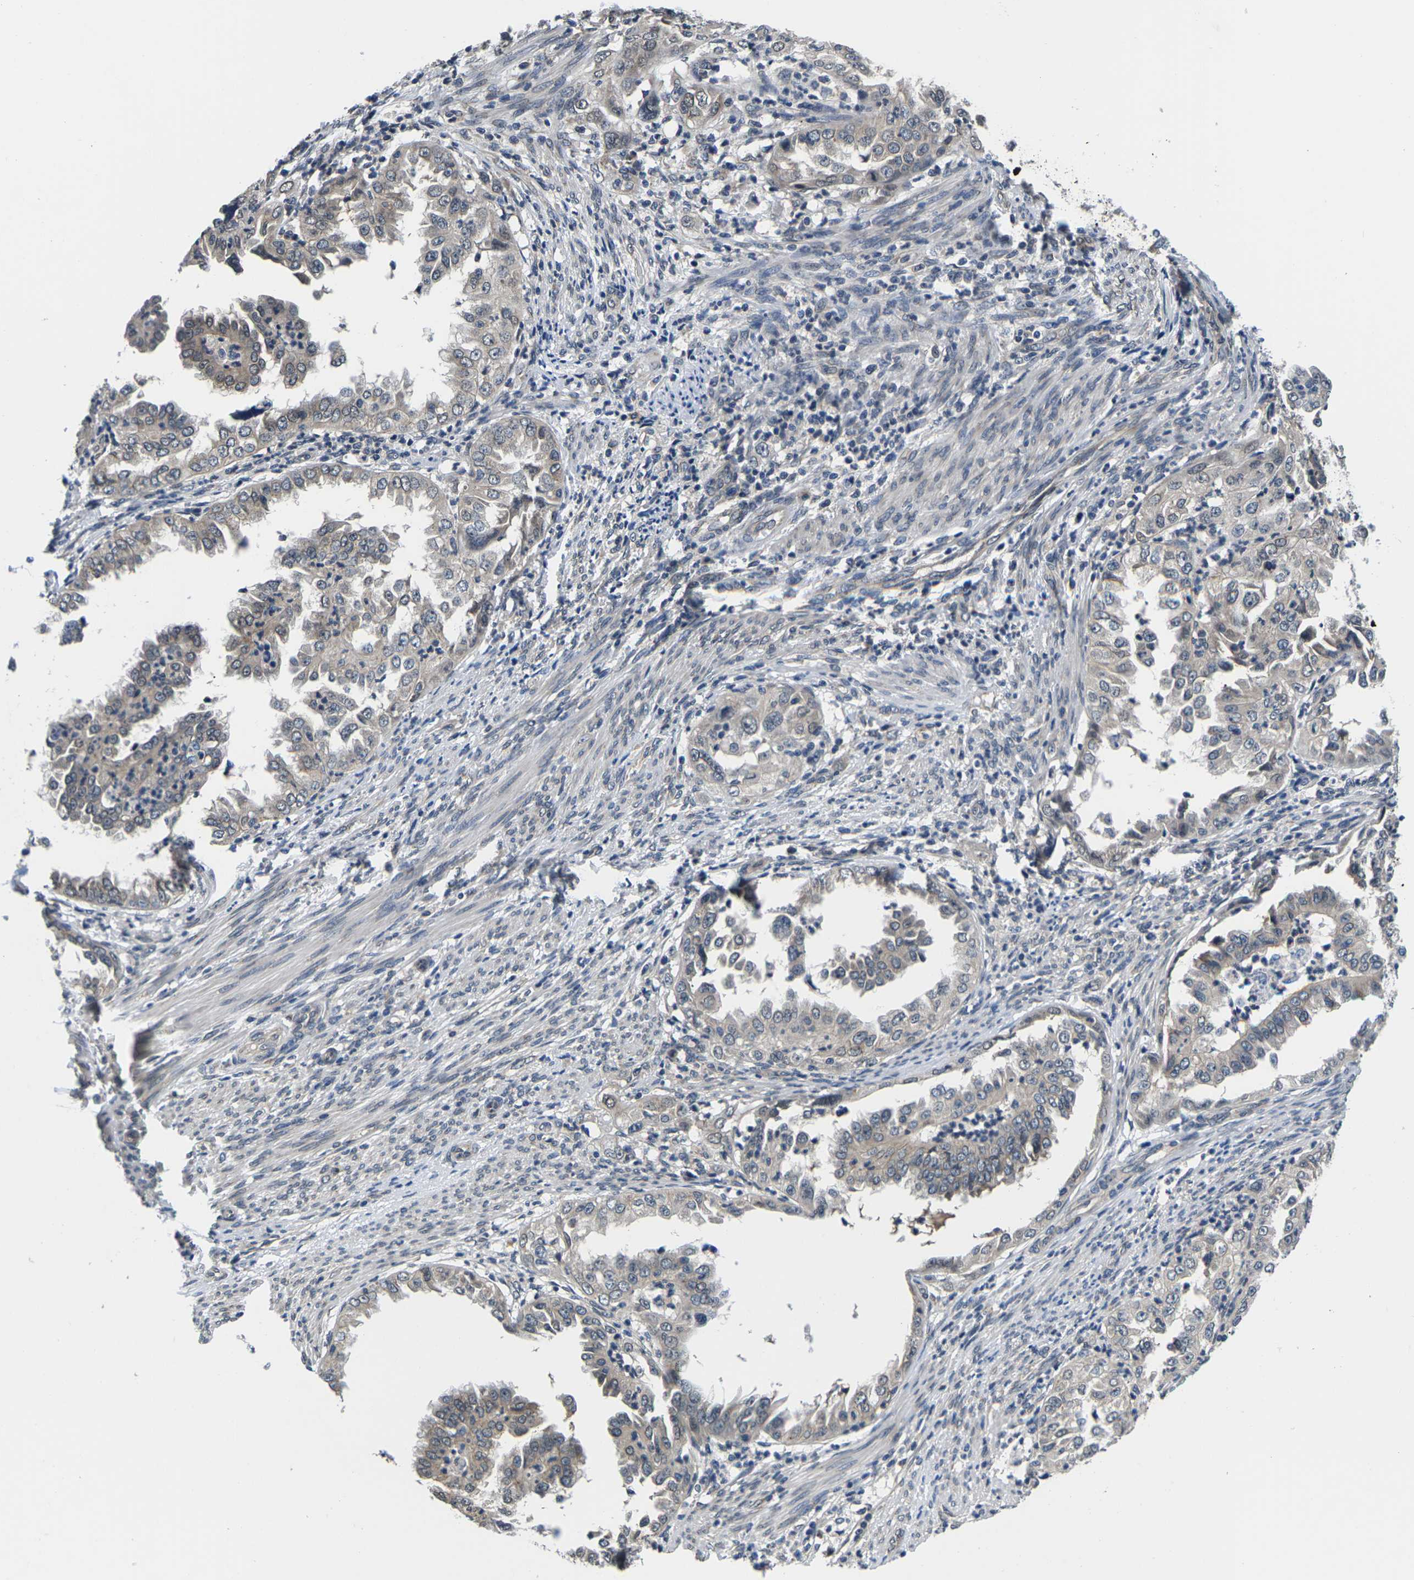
{"staining": {"intensity": "negative", "quantity": "none", "location": "none"}, "tissue": "endometrial cancer", "cell_type": "Tumor cells", "image_type": "cancer", "snomed": [{"axis": "morphology", "description": "Adenocarcinoma, NOS"}, {"axis": "topography", "description": "Endometrium"}], "caption": "Tumor cells show no significant protein expression in endometrial adenocarcinoma.", "gene": "SNX10", "patient": {"sex": "female", "age": 85}}